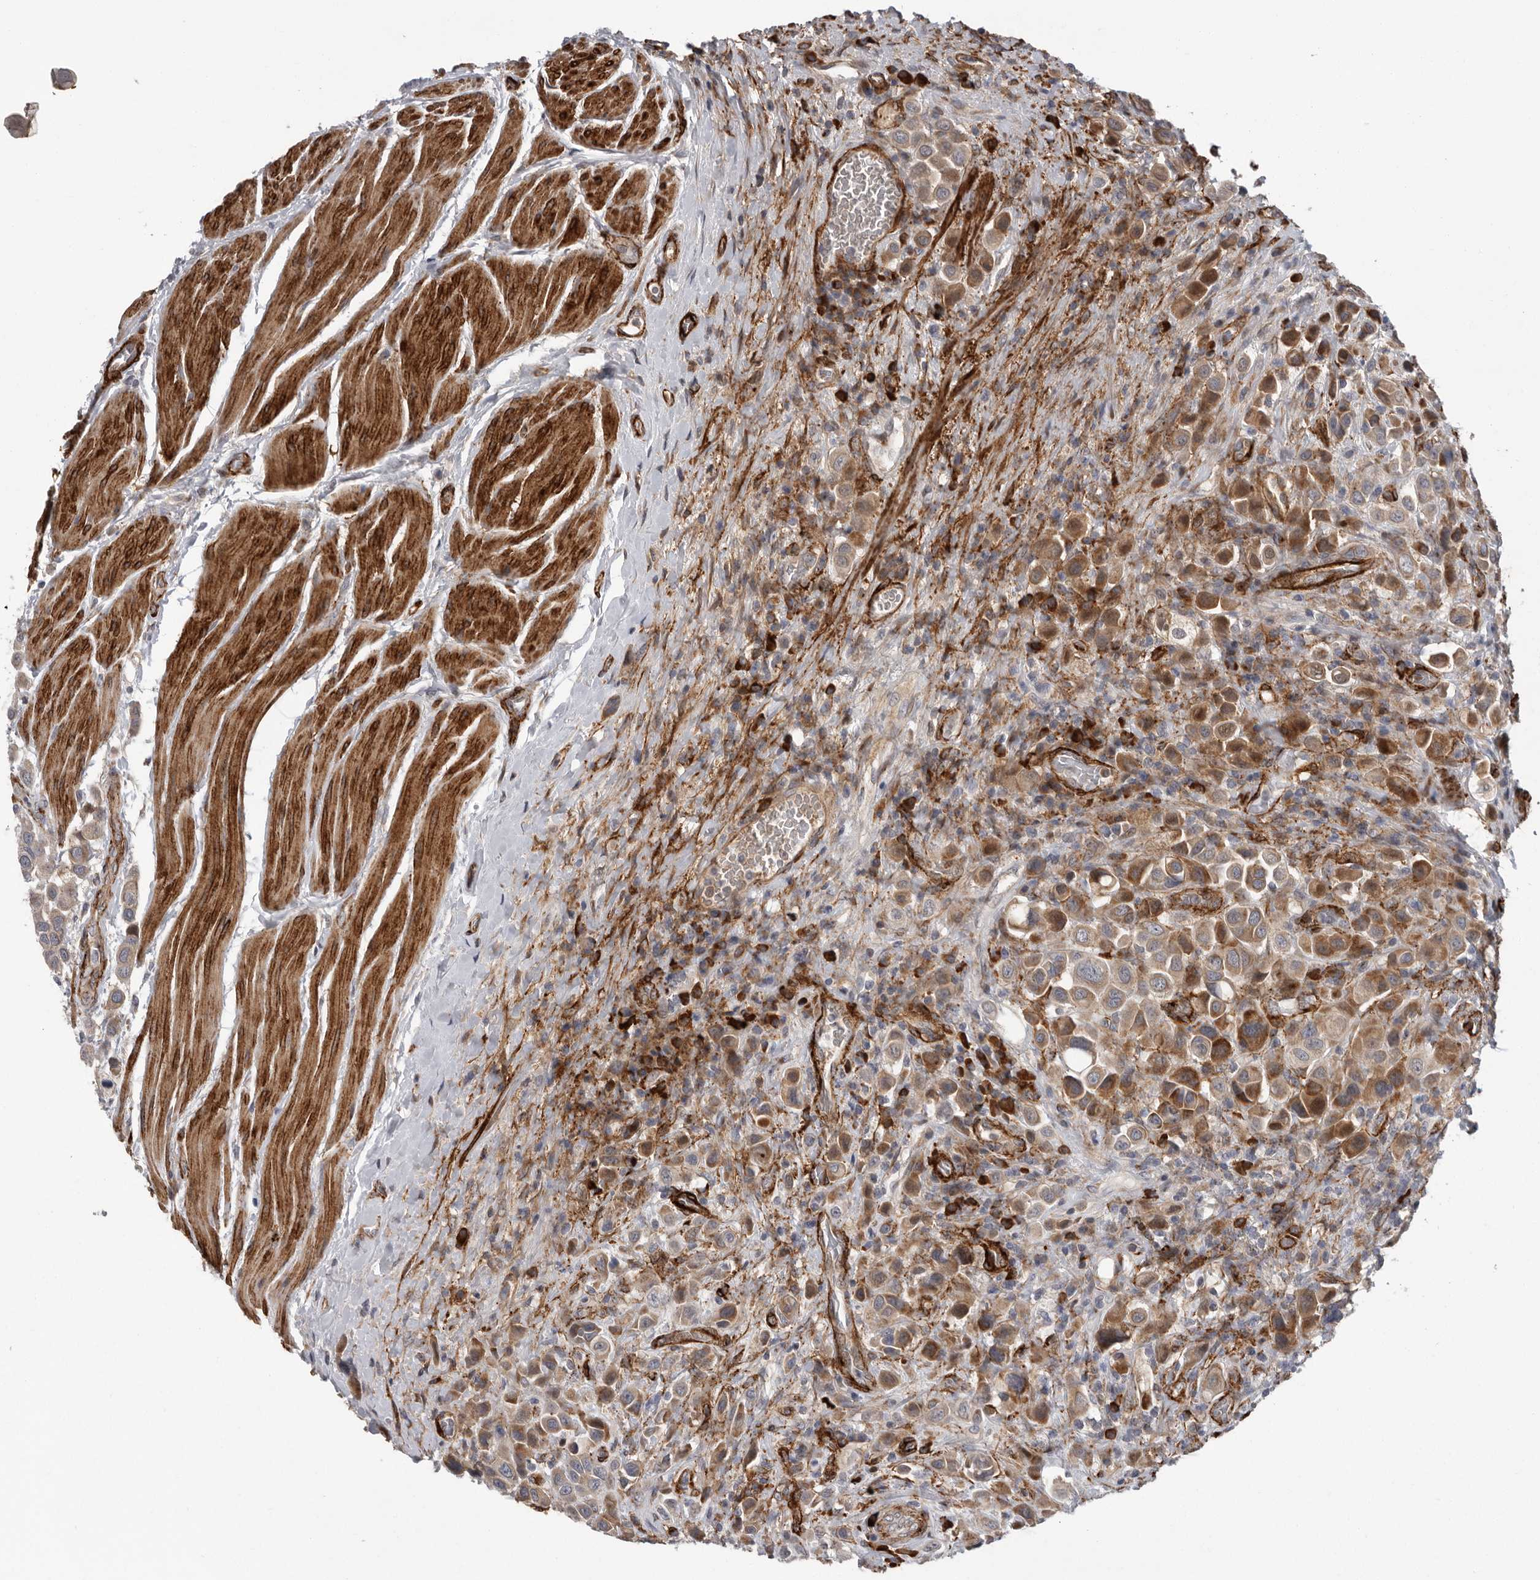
{"staining": {"intensity": "moderate", "quantity": ">75%", "location": "cytoplasmic/membranous"}, "tissue": "urothelial cancer", "cell_type": "Tumor cells", "image_type": "cancer", "snomed": [{"axis": "morphology", "description": "Urothelial carcinoma, High grade"}, {"axis": "topography", "description": "Urinary bladder"}], "caption": "Moderate cytoplasmic/membranous staining for a protein is present in about >75% of tumor cells of urothelial cancer using immunohistochemistry (IHC).", "gene": "ATXN3L", "patient": {"sex": "male", "age": 50}}